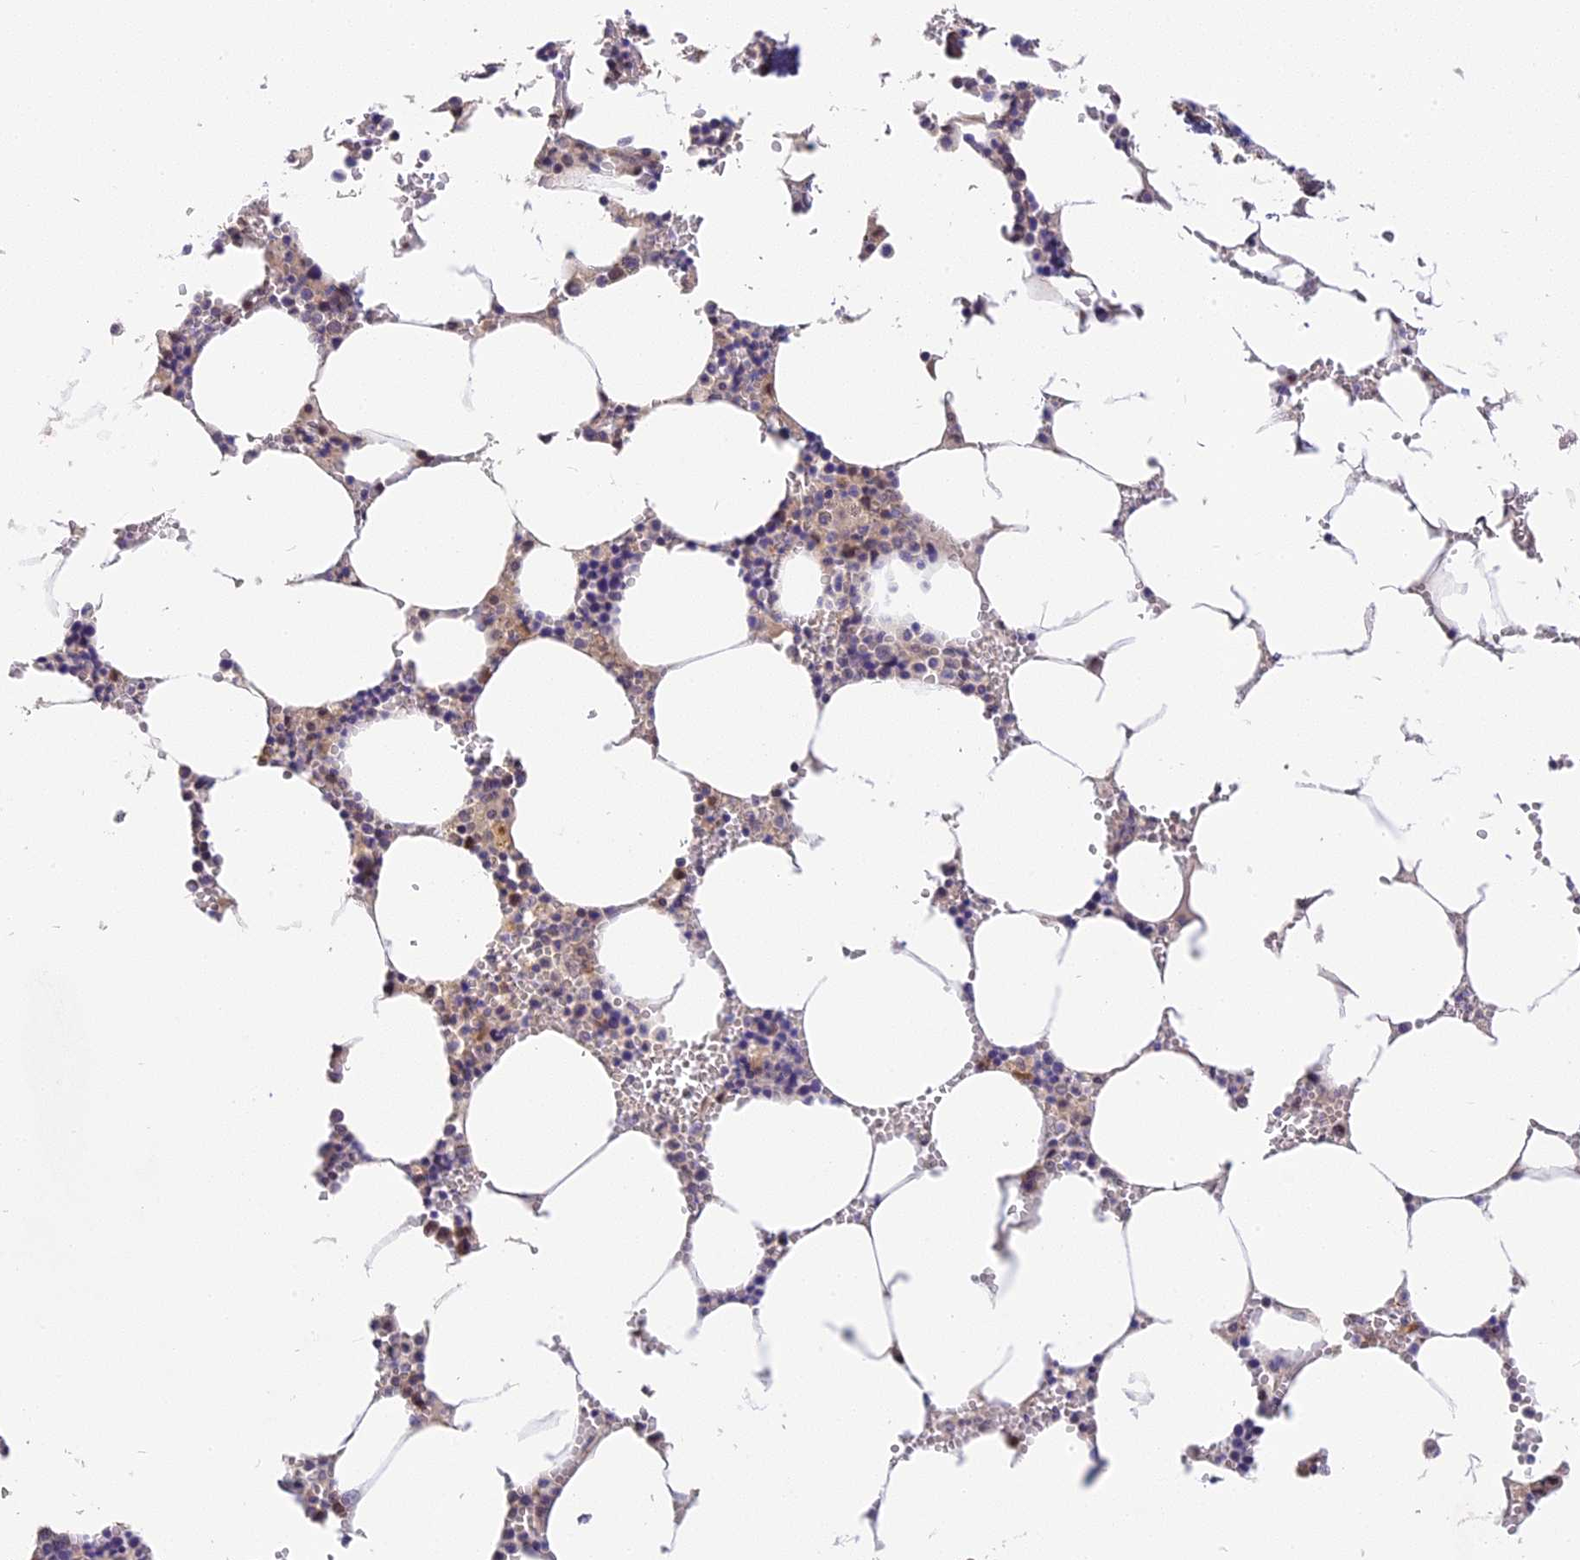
{"staining": {"intensity": "moderate", "quantity": "25%-75%", "location": "cytoplasmic/membranous"}, "tissue": "bone marrow", "cell_type": "Hematopoietic cells", "image_type": "normal", "snomed": [{"axis": "morphology", "description": "Normal tissue, NOS"}, {"axis": "topography", "description": "Bone marrow"}], "caption": "IHC photomicrograph of benign bone marrow: bone marrow stained using immunohistochemistry displays medium levels of moderate protein expression localized specifically in the cytoplasmic/membranous of hematopoietic cells, appearing as a cytoplasmic/membranous brown color.", "gene": "BSCL2", "patient": {"sex": "male", "age": 70}}